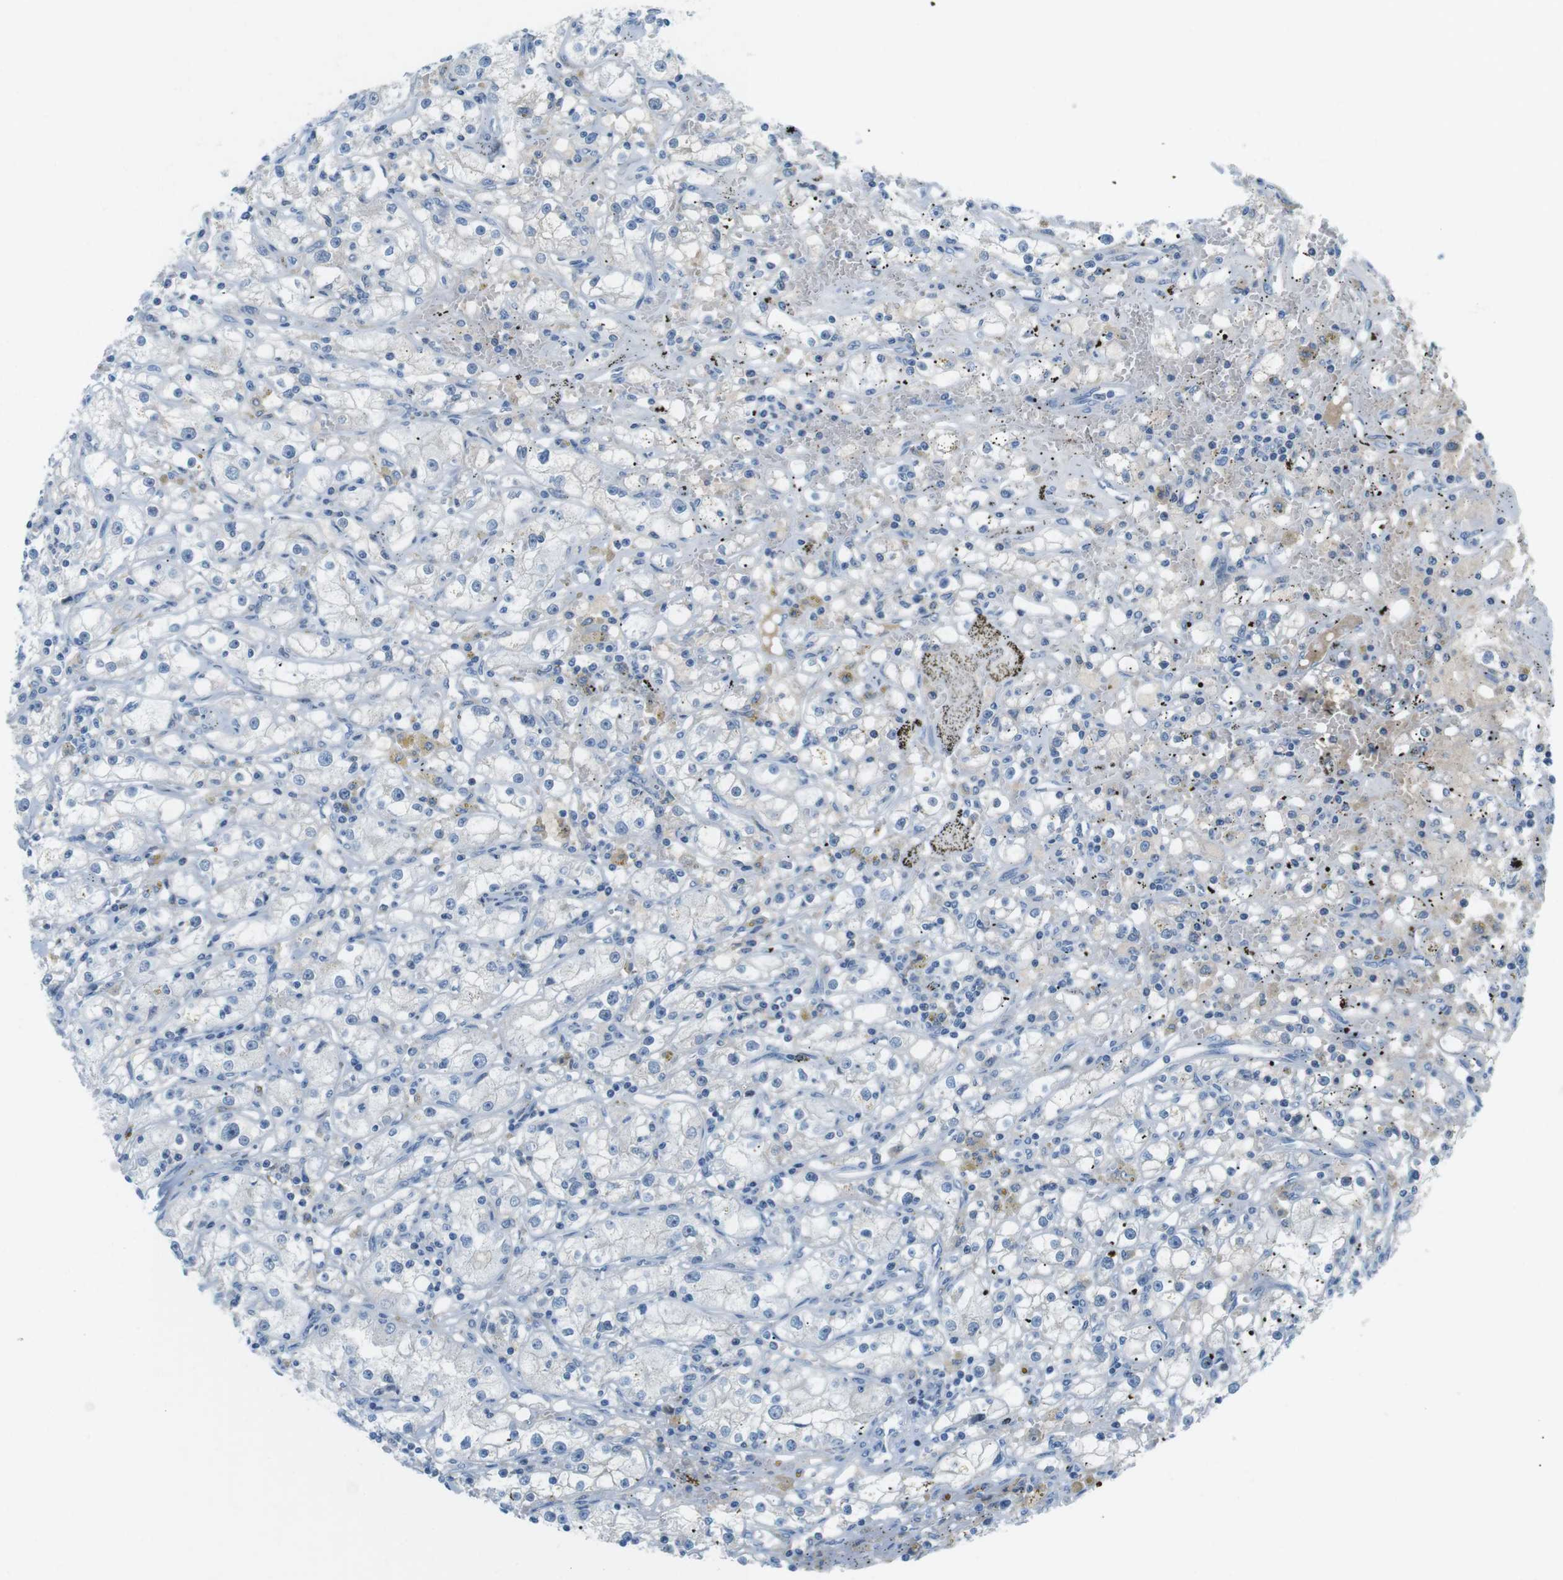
{"staining": {"intensity": "negative", "quantity": "none", "location": "none"}, "tissue": "renal cancer", "cell_type": "Tumor cells", "image_type": "cancer", "snomed": [{"axis": "morphology", "description": "Adenocarcinoma, NOS"}, {"axis": "topography", "description": "Kidney"}], "caption": "A high-resolution photomicrograph shows immunohistochemistry staining of adenocarcinoma (renal), which reveals no significant expression in tumor cells.", "gene": "AZGP1", "patient": {"sex": "male", "age": 56}}